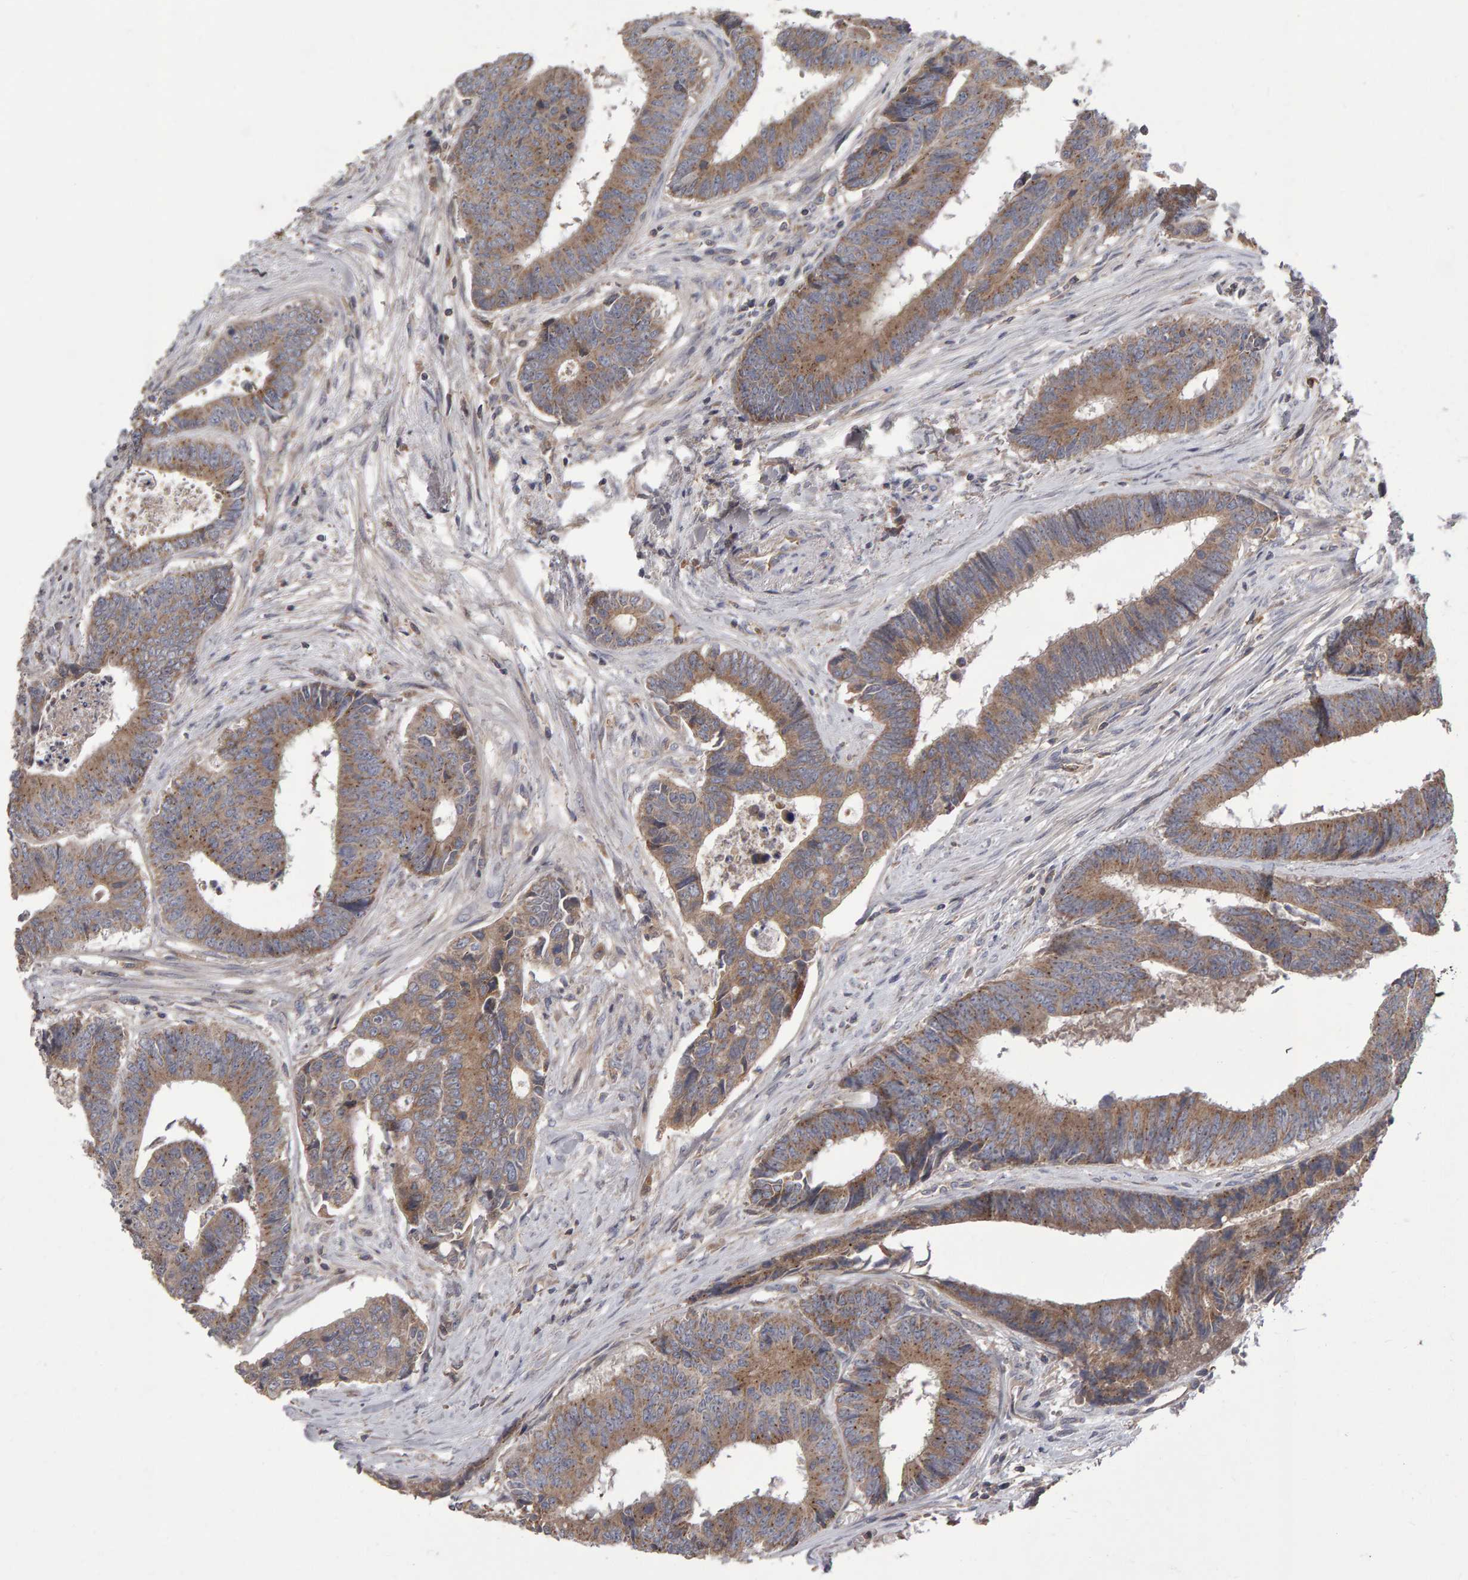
{"staining": {"intensity": "moderate", "quantity": ">75%", "location": "cytoplasmic/membranous"}, "tissue": "colorectal cancer", "cell_type": "Tumor cells", "image_type": "cancer", "snomed": [{"axis": "morphology", "description": "Adenocarcinoma, NOS"}, {"axis": "topography", "description": "Rectum"}], "caption": "Immunohistochemistry staining of adenocarcinoma (colorectal), which exhibits medium levels of moderate cytoplasmic/membranous staining in about >75% of tumor cells indicating moderate cytoplasmic/membranous protein staining. The staining was performed using DAB (3,3'-diaminobenzidine) (brown) for protein detection and nuclei were counterstained in hematoxylin (blue).", "gene": "PGS1", "patient": {"sex": "male", "age": 84}}